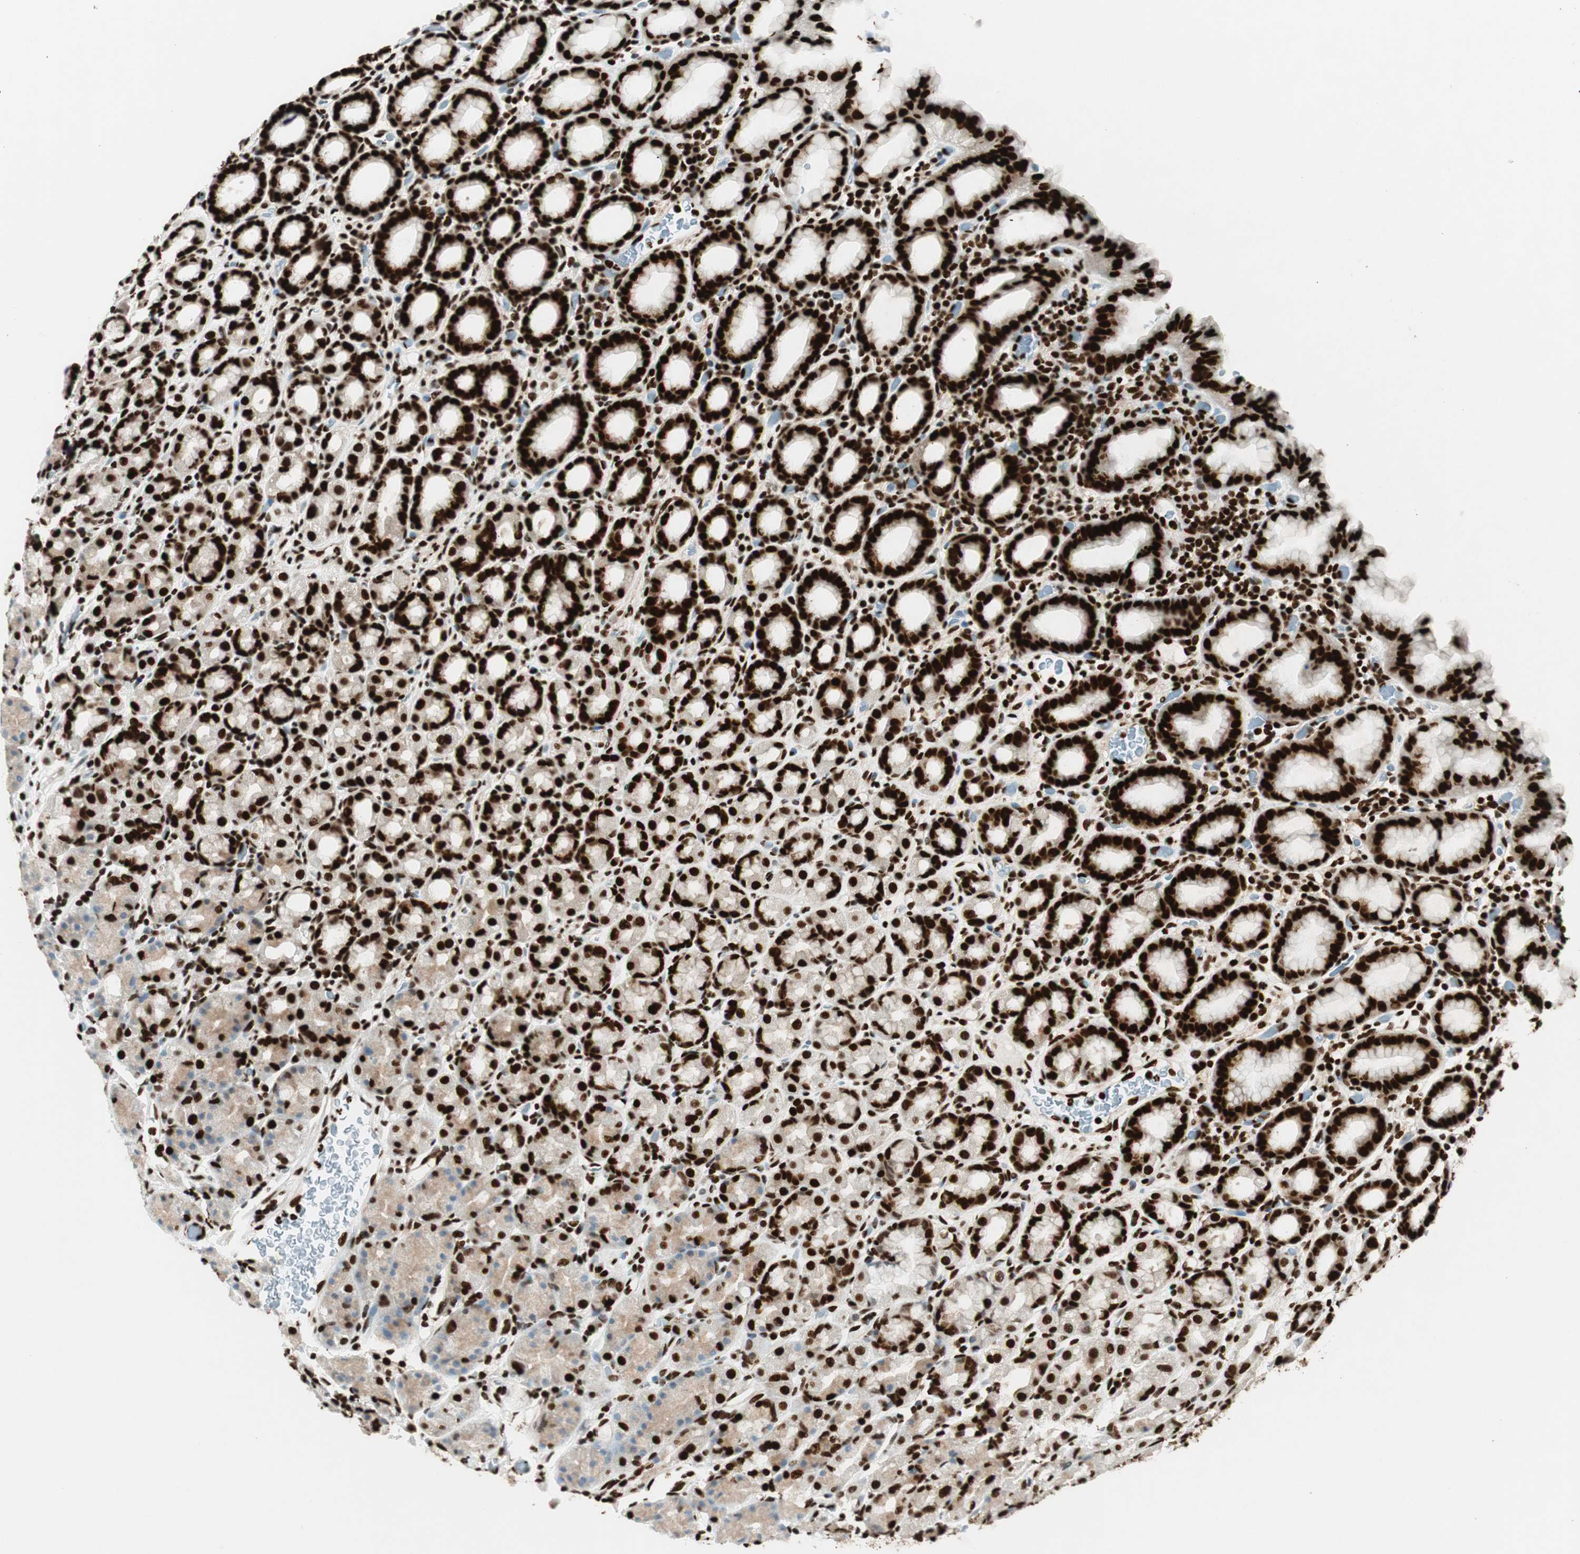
{"staining": {"intensity": "strong", "quantity": ">75%", "location": "nuclear"}, "tissue": "stomach", "cell_type": "Glandular cells", "image_type": "normal", "snomed": [{"axis": "morphology", "description": "Normal tissue, NOS"}, {"axis": "topography", "description": "Stomach, upper"}], "caption": "Immunohistochemistry (IHC) (DAB (3,3'-diaminobenzidine)) staining of normal human stomach demonstrates strong nuclear protein staining in approximately >75% of glandular cells.", "gene": "EWSR1", "patient": {"sex": "male", "age": 68}}